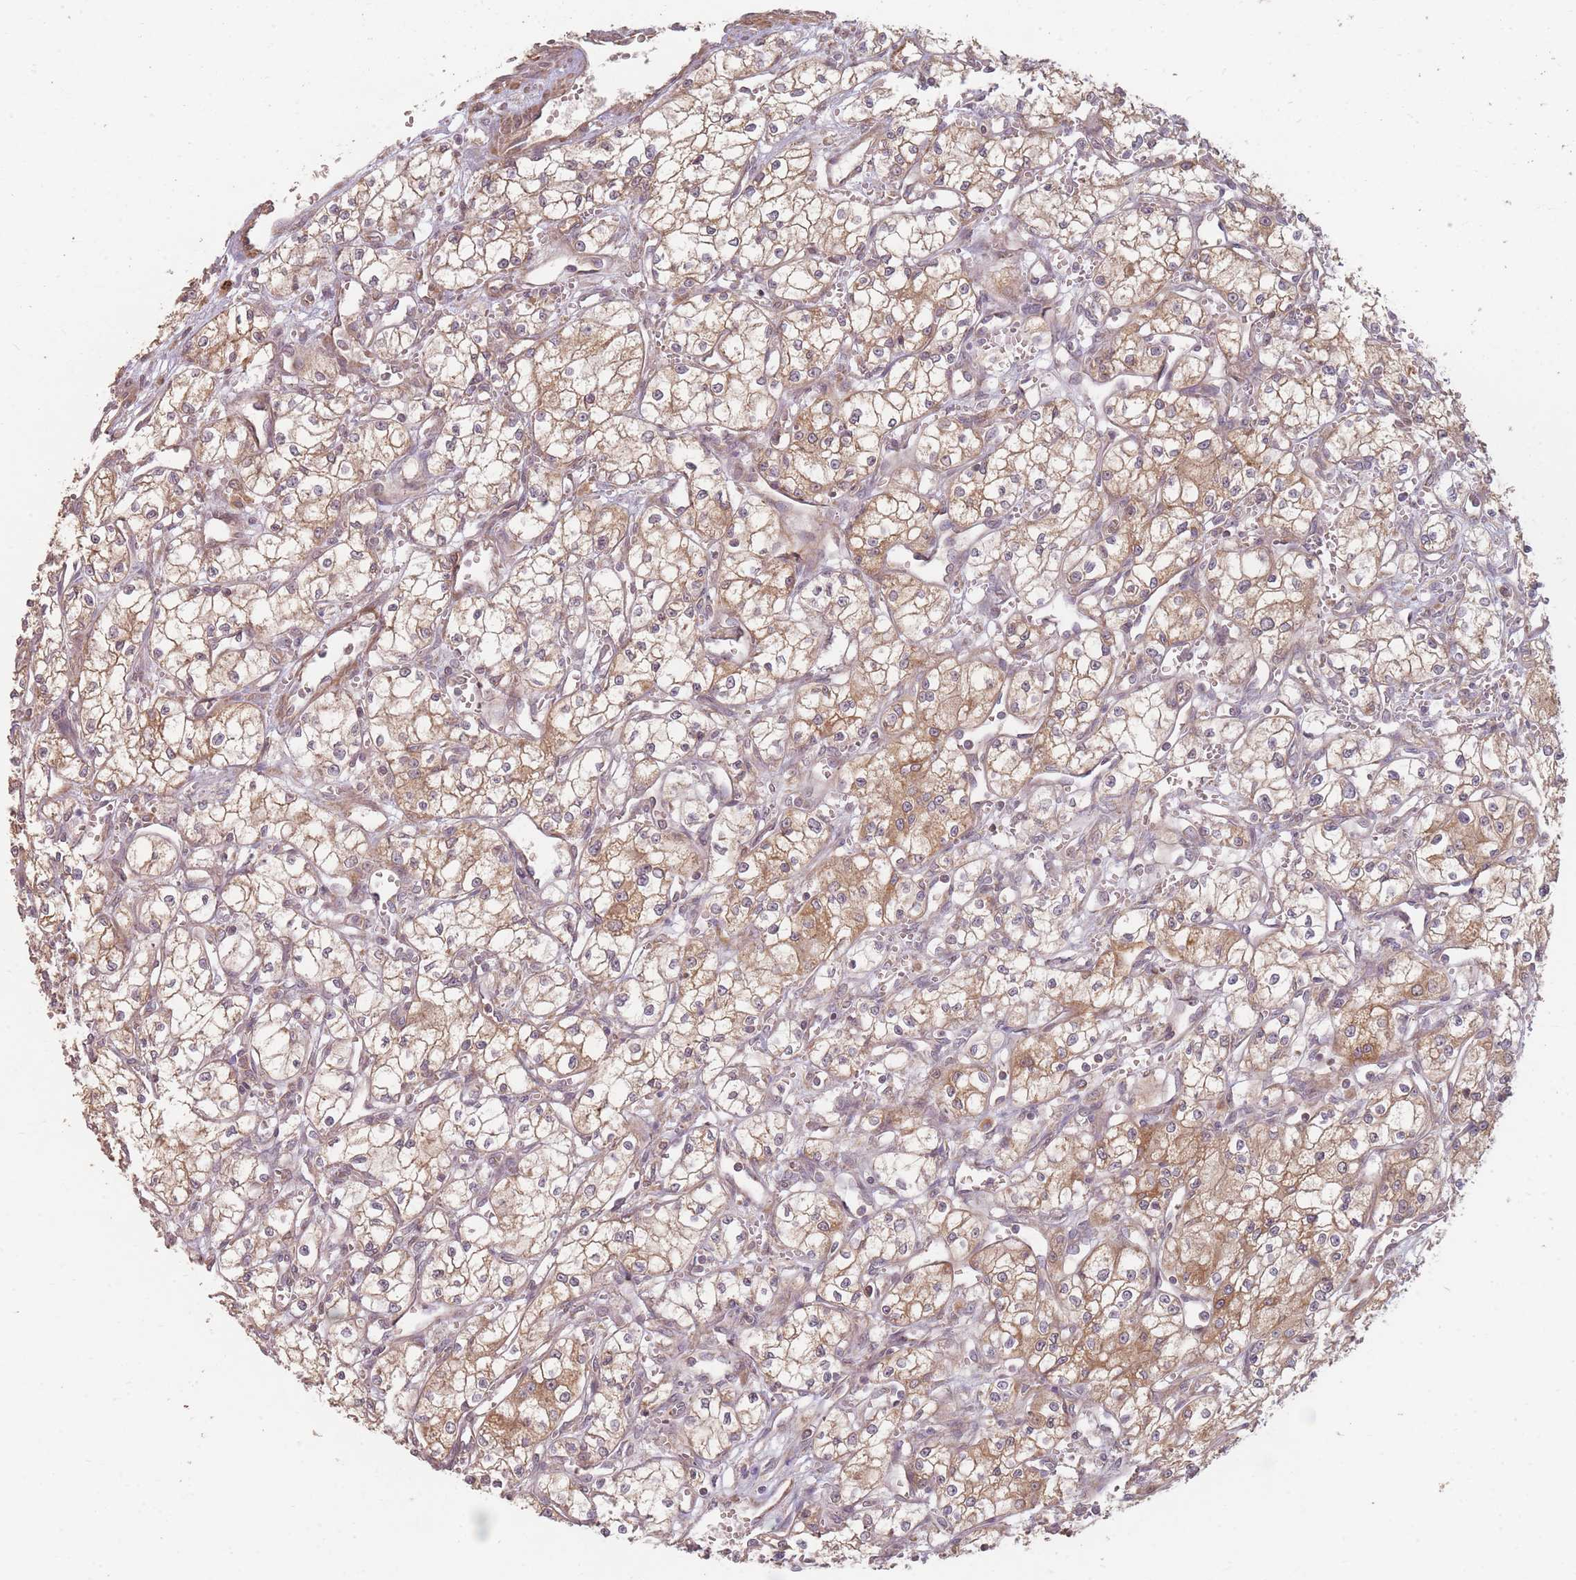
{"staining": {"intensity": "moderate", "quantity": ">75%", "location": "cytoplasmic/membranous"}, "tissue": "renal cancer", "cell_type": "Tumor cells", "image_type": "cancer", "snomed": [{"axis": "morphology", "description": "Adenocarcinoma, NOS"}, {"axis": "topography", "description": "Kidney"}], "caption": "A high-resolution image shows immunohistochemistry staining of renal cancer (adenocarcinoma), which shows moderate cytoplasmic/membranous positivity in approximately >75% of tumor cells. Nuclei are stained in blue.", "gene": "MRPS6", "patient": {"sex": "male", "age": 59}}